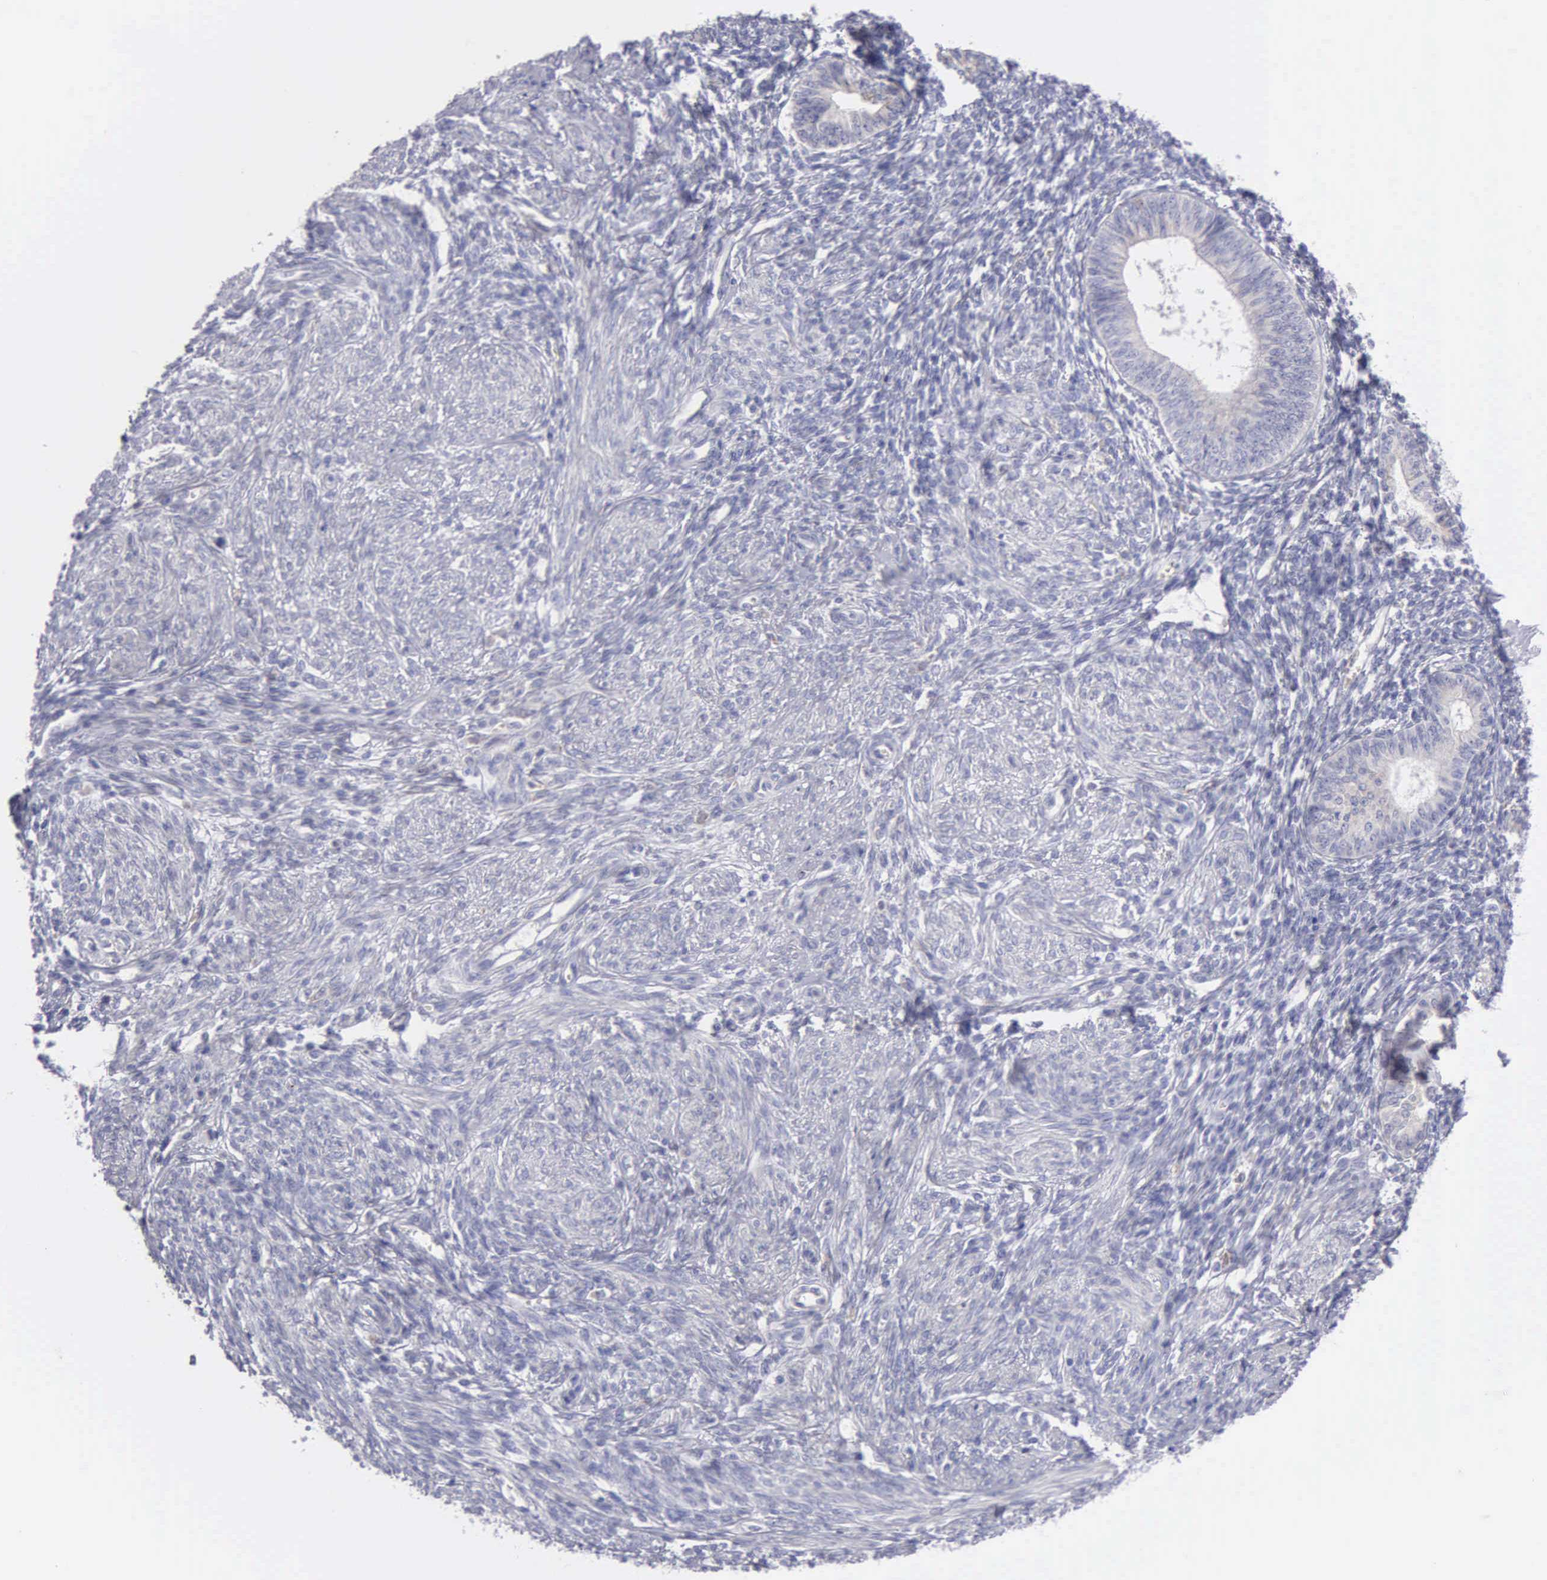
{"staining": {"intensity": "negative", "quantity": "none", "location": "none"}, "tissue": "endometrium", "cell_type": "Cells in endometrial stroma", "image_type": "normal", "snomed": [{"axis": "morphology", "description": "Normal tissue, NOS"}, {"axis": "topography", "description": "Endometrium"}], "caption": "Immunohistochemistry (IHC) histopathology image of benign endometrium: endometrium stained with DAB (3,3'-diaminobenzidine) exhibits no significant protein staining in cells in endometrial stroma. (Brightfield microscopy of DAB IHC at high magnification).", "gene": "TYRP1", "patient": {"sex": "female", "age": 82}}